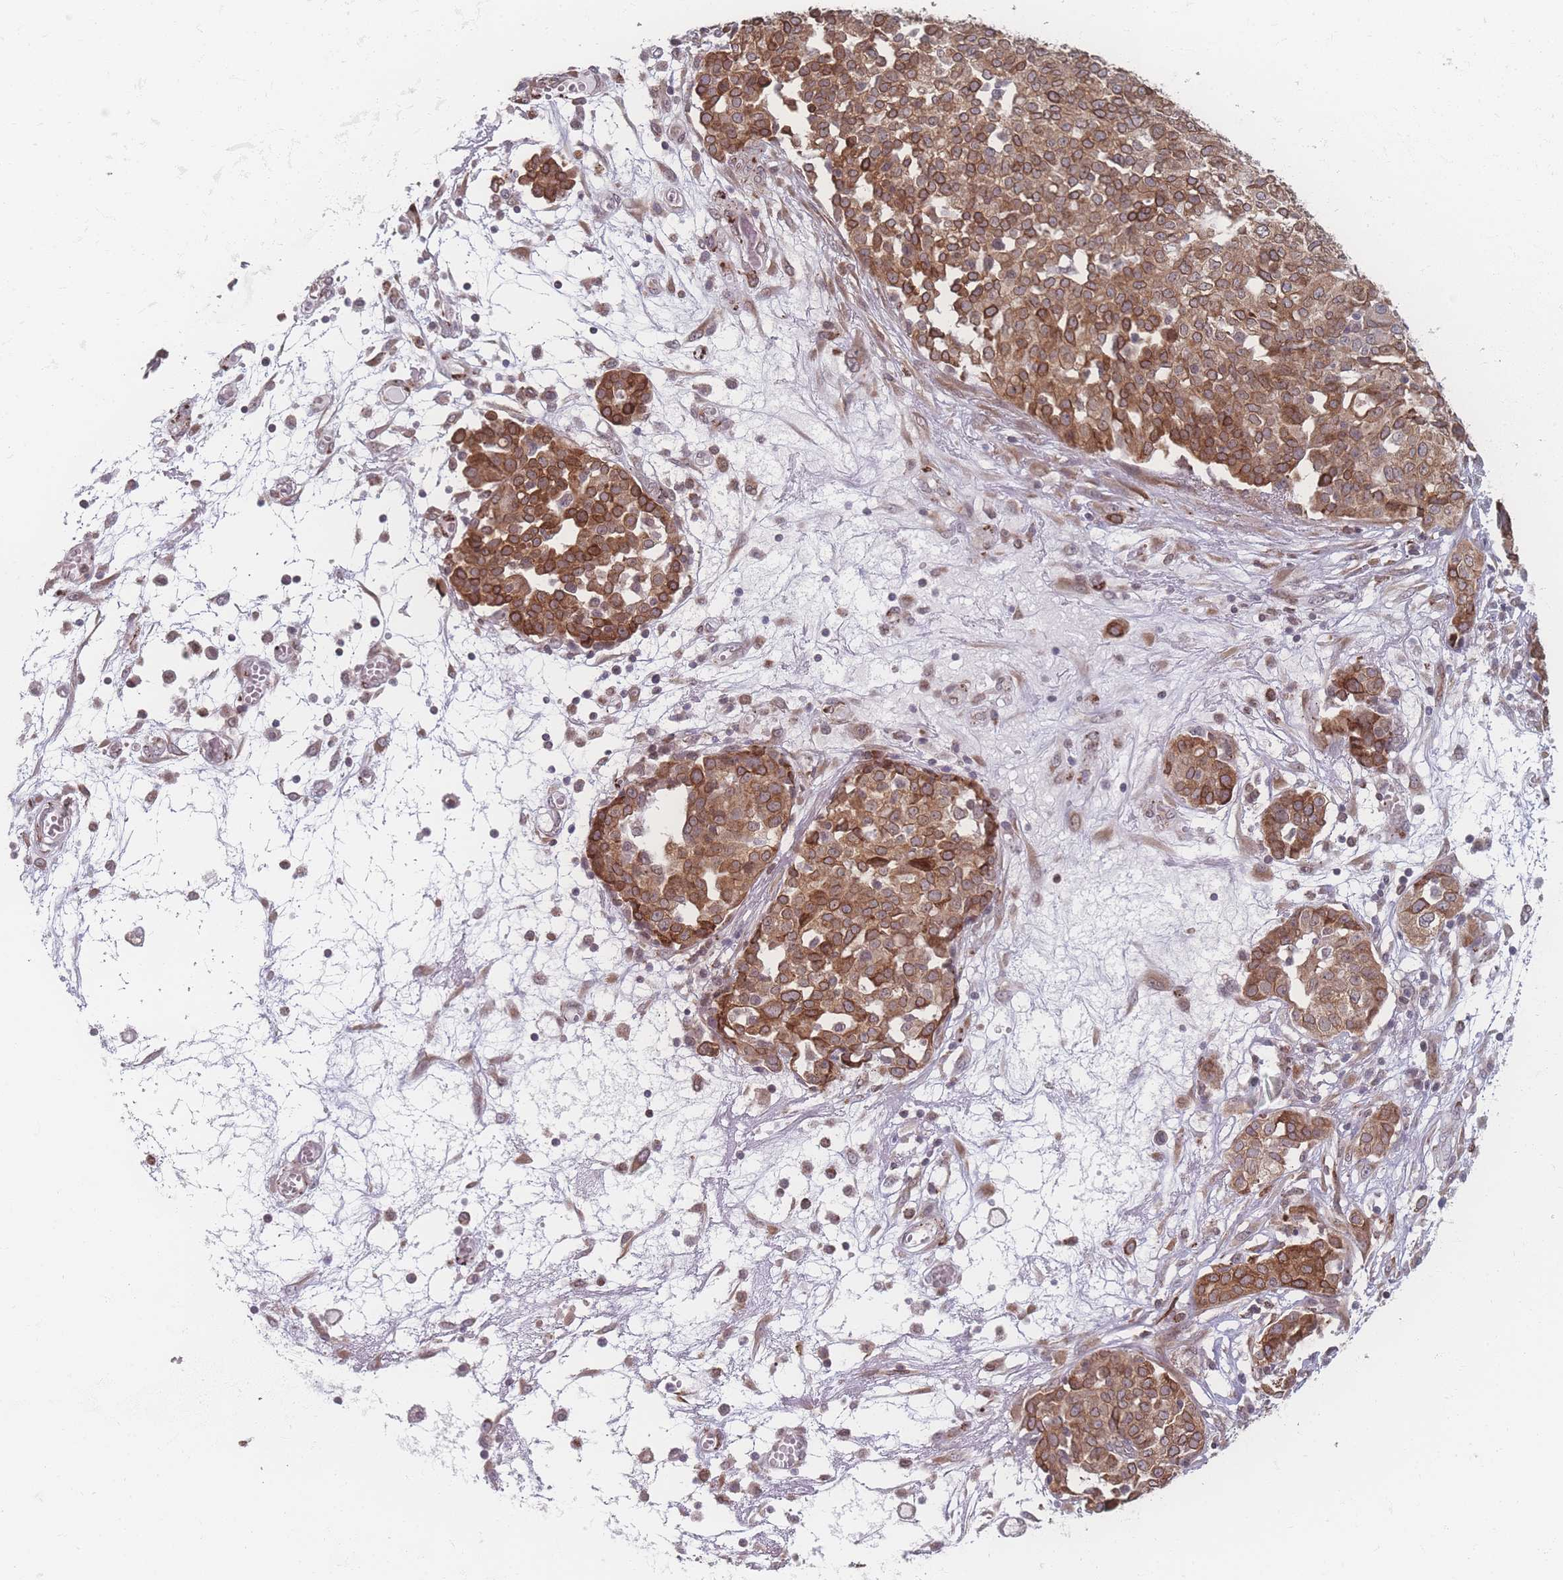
{"staining": {"intensity": "moderate", "quantity": ">75%", "location": "cytoplasmic/membranous"}, "tissue": "ovarian cancer", "cell_type": "Tumor cells", "image_type": "cancer", "snomed": [{"axis": "morphology", "description": "Cystadenocarcinoma, serous, NOS"}, {"axis": "topography", "description": "Soft tissue"}, {"axis": "topography", "description": "Ovary"}], "caption": "This histopathology image displays ovarian cancer (serous cystadenocarcinoma) stained with immunohistochemistry to label a protein in brown. The cytoplasmic/membranous of tumor cells show moderate positivity for the protein. Nuclei are counter-stained blue.", "gene": "ZC3H13", "patient": {"sex": "female", "age": 57}}